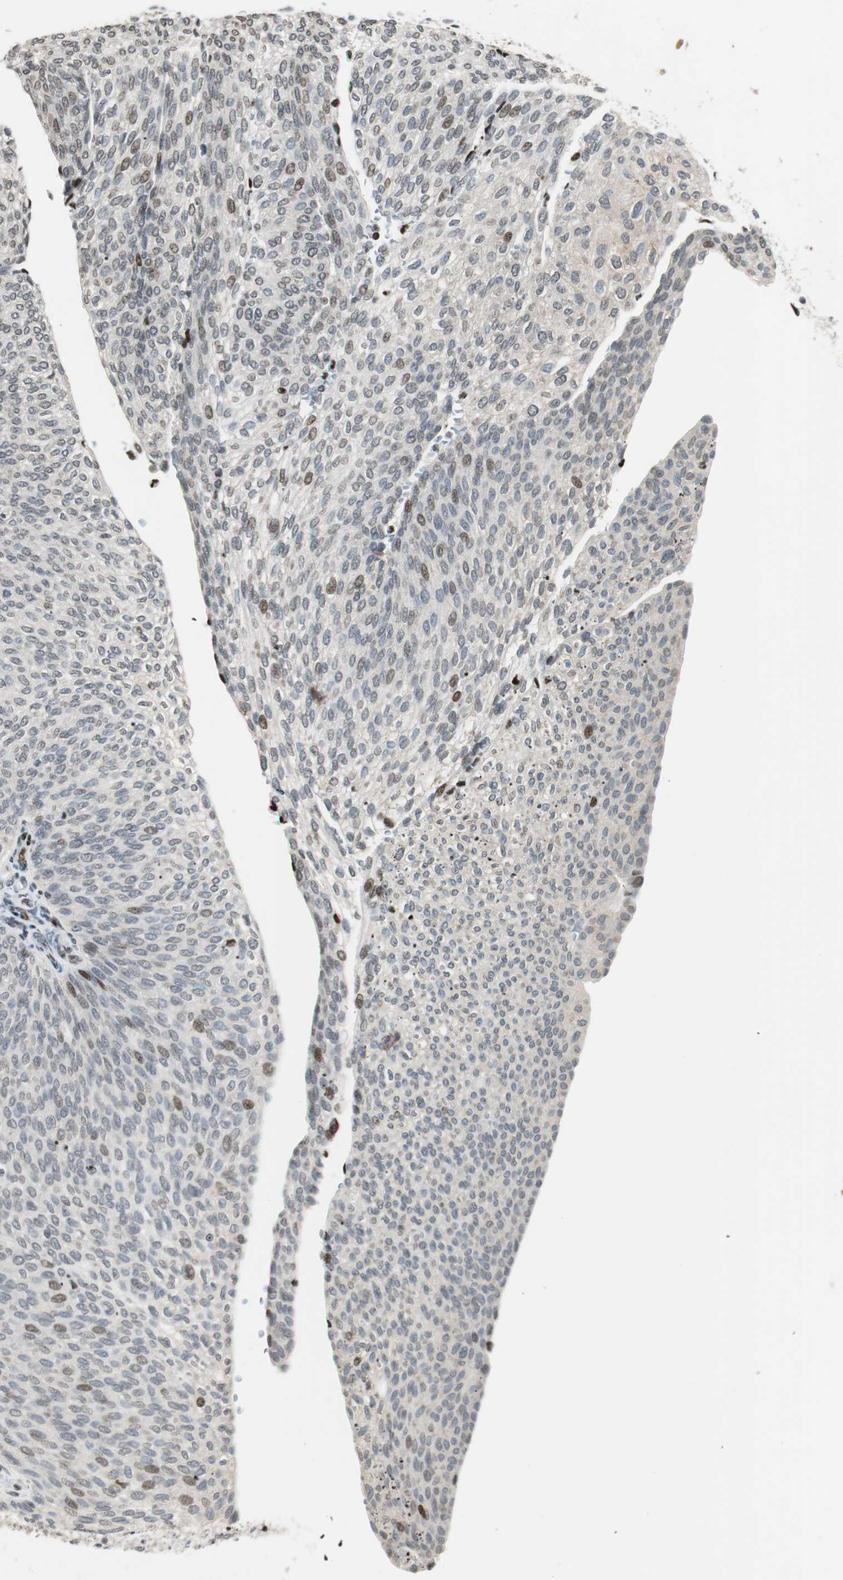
{"staining": {"intensity": "moderate", "quantity": "<25%", "location": "nuclear"}, "tissue": "urothelial cancer", "cell_type": "Tumor cells", "image_type": "cancer", "snomed": [{"axis": "morphology", "description": "Urothelial carcinoma, Low grade"}, {"axis": "topography", "description": "Urinary bladder"}], "caption": "Protein analysis of low-grade urothelial carcinoma tissue exhibits moderate nuclear expression in about <25% of tumor cells.", "gene": "PAXIP1", "patient": {"sex": "female", "age": 79}}